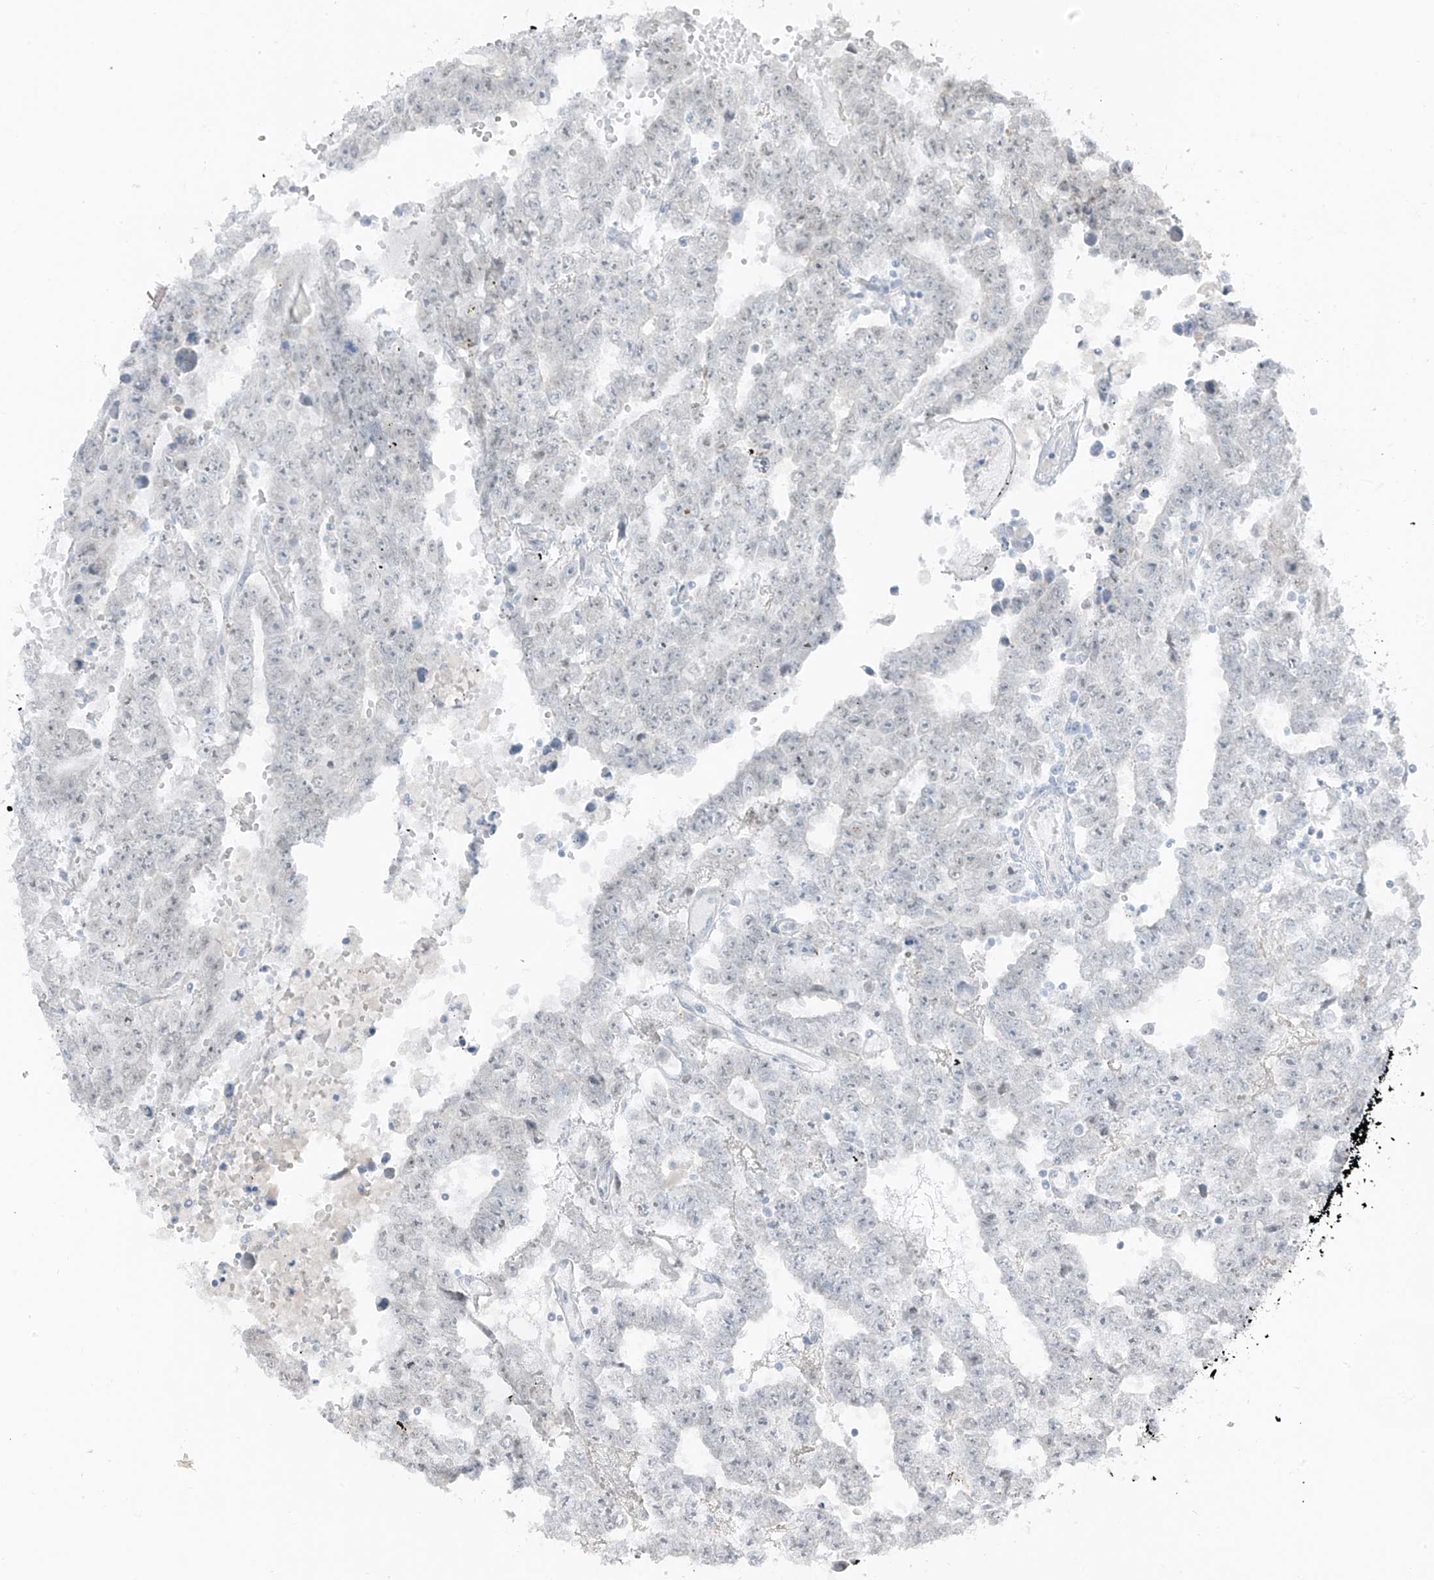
{"staining": {"intensity": "negative", "quantity": "none", "location": "none"}, "tissue": "testis cancer", "cell_type": "Tumor cells", "image_type": "cancer", "snomed": [{"axis": "morphology", "description": "Carcinoma, Embryonal, NOS"}, {"axis": "topography", "description": "Testis"}], "caption": "This micrograph is of testis cancer stained with immunohistochemistry (IHC) to label a protein in brown with the nuclei are counter-stained blue. There is no expression in tumor cells.", "gene": "PRDM6", "patient": {"sex": "male", "age": 25}}